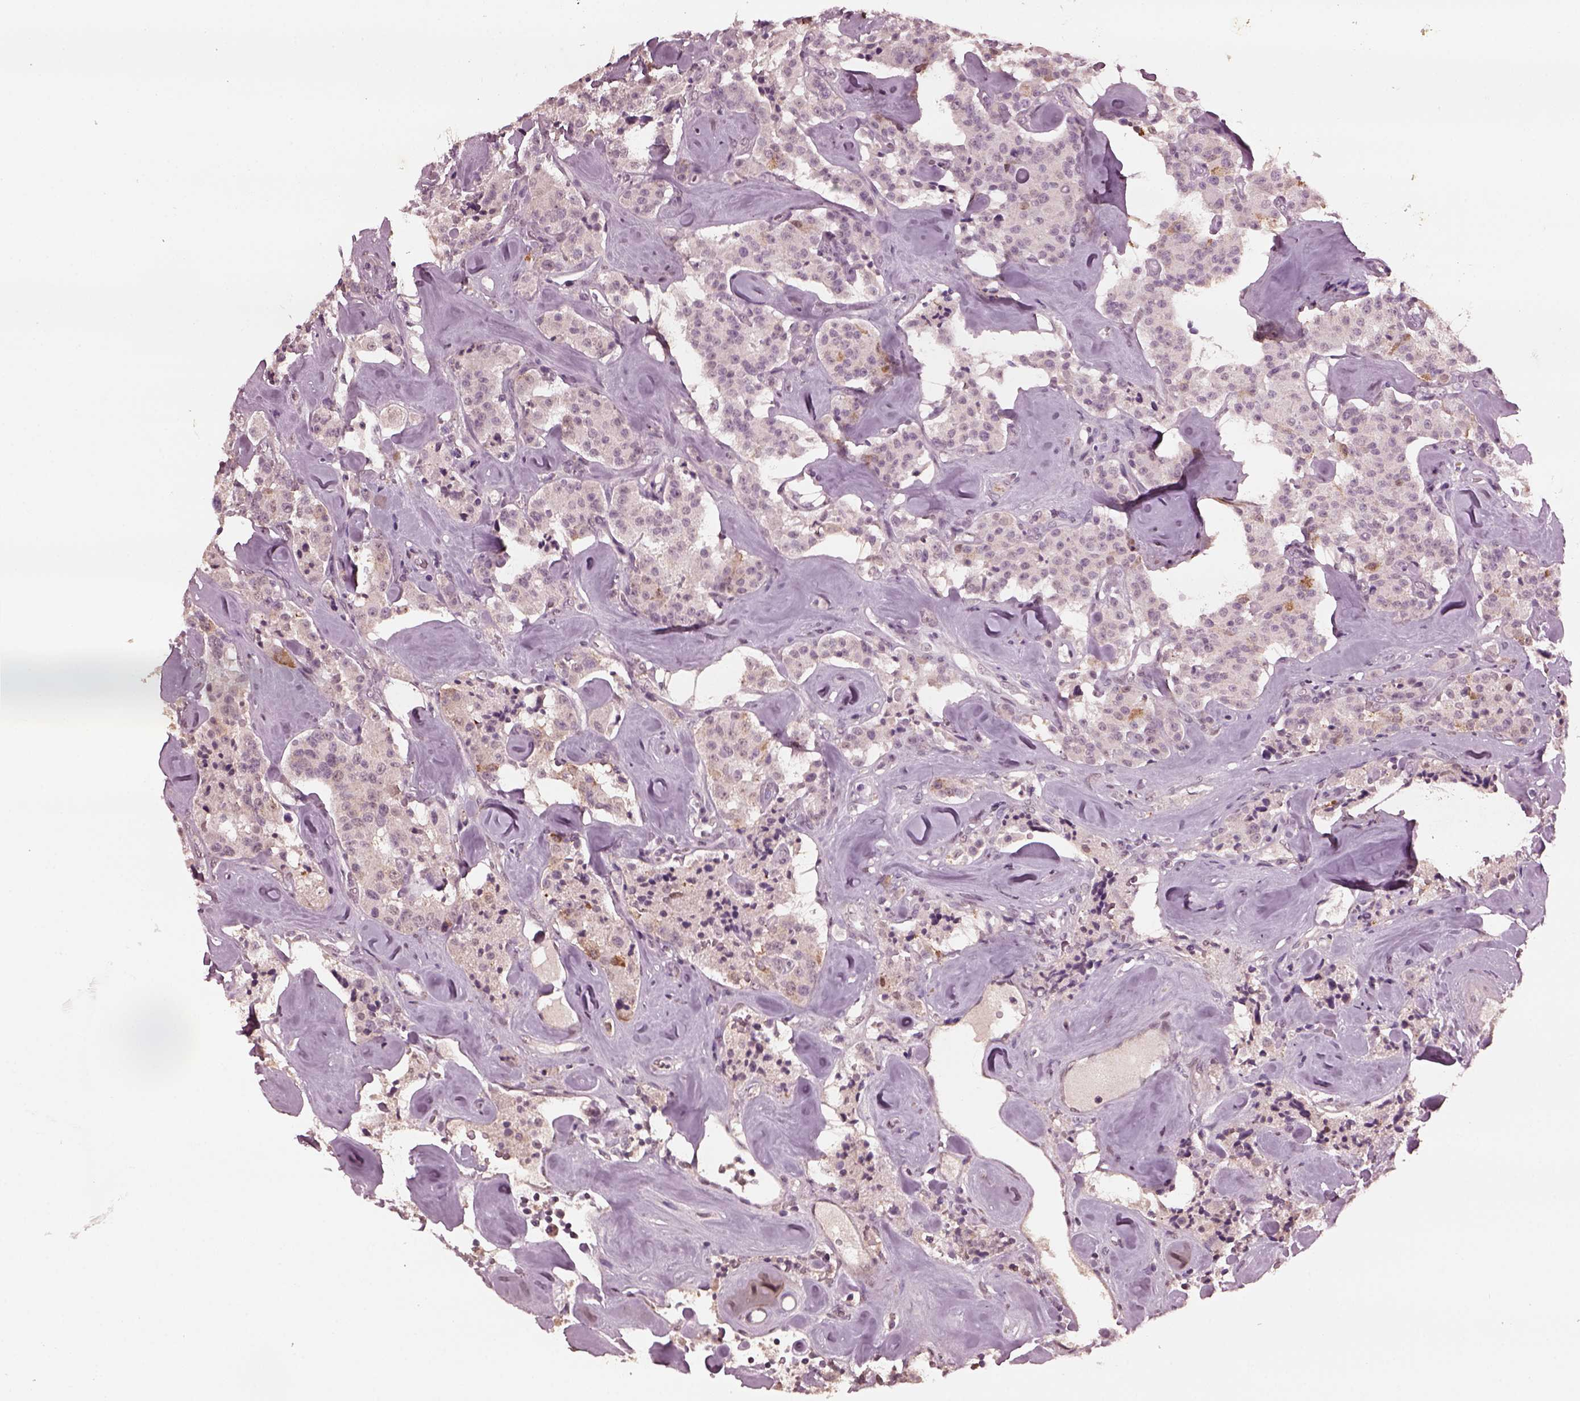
{"staining": {"intensity": "negative", "quantity": "none", "location": "none"}, "tissue": "carcinoid", "cell_type": "Tumor cells", "image_type": "cancer", "snomed": [{"axis": "morphology", "description": "Carcinoid, malignant, NOS"}, {"axis": "topography", "description": "Pancreas"}], "caption": "This is an IHC photomicrograph of carcinoid (malignant). There is no expression in tumor cells.", "gene": "IL18RAP", "patient": {"sex": "male", "age": 41}}